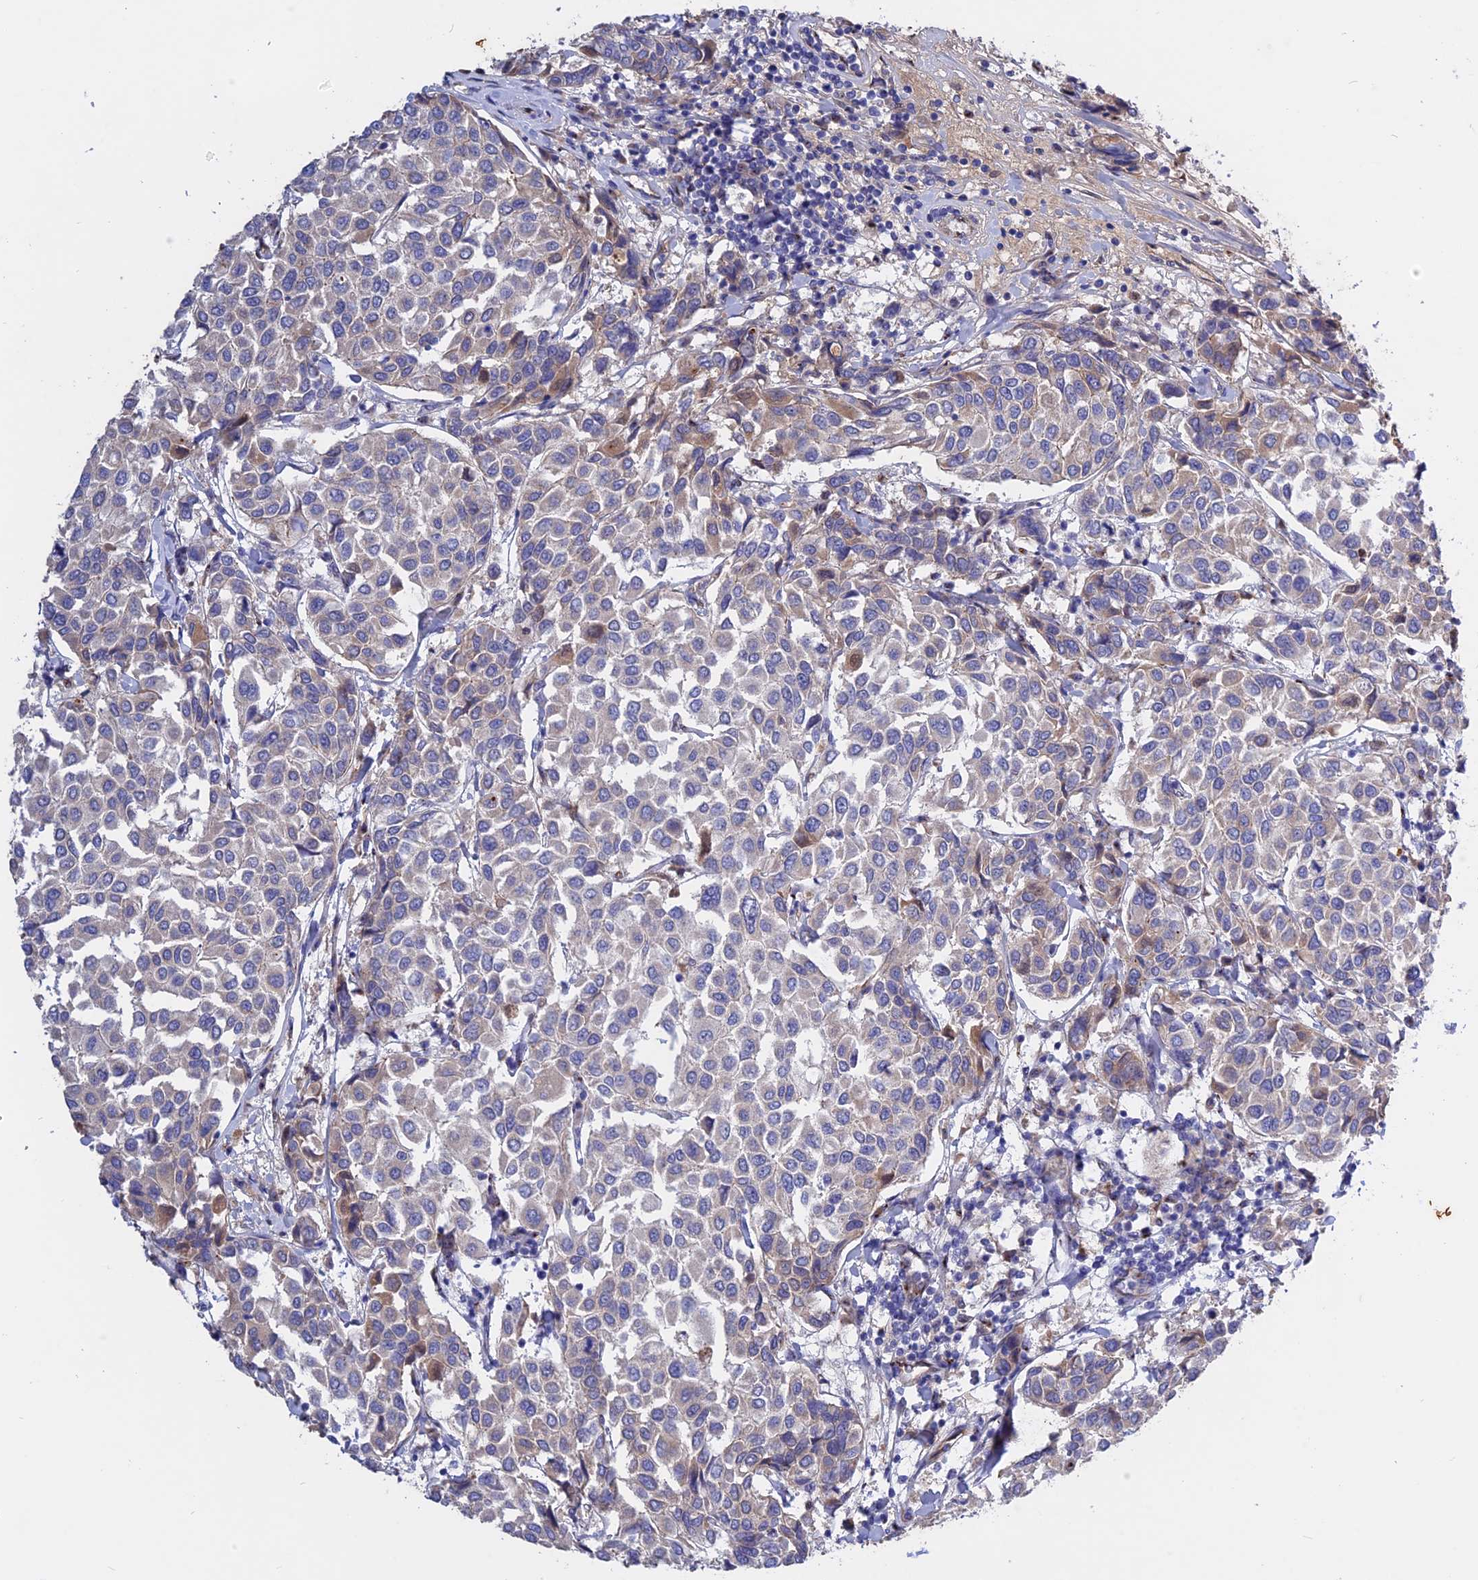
{"staining": {"intensity": "weak", "quantity": "<25%", "location": "cytoplasmic/membranous"}, "tissue": "breast cancer", "cell_type": "Tumor cells", "image_type": "cancer", "snomed": [{"axis": "morphology", "description": "Duct carcinoma"}, {"axis": "topography", "description": "Breast"}], "caption": "High power microscopy micrograph of an IHC photomicrograph of breast intraductal carcinoma, revealing no significant staining in tumor cells.", "gene": "GK5", "patient": {"sex": "female", "age": 55}}